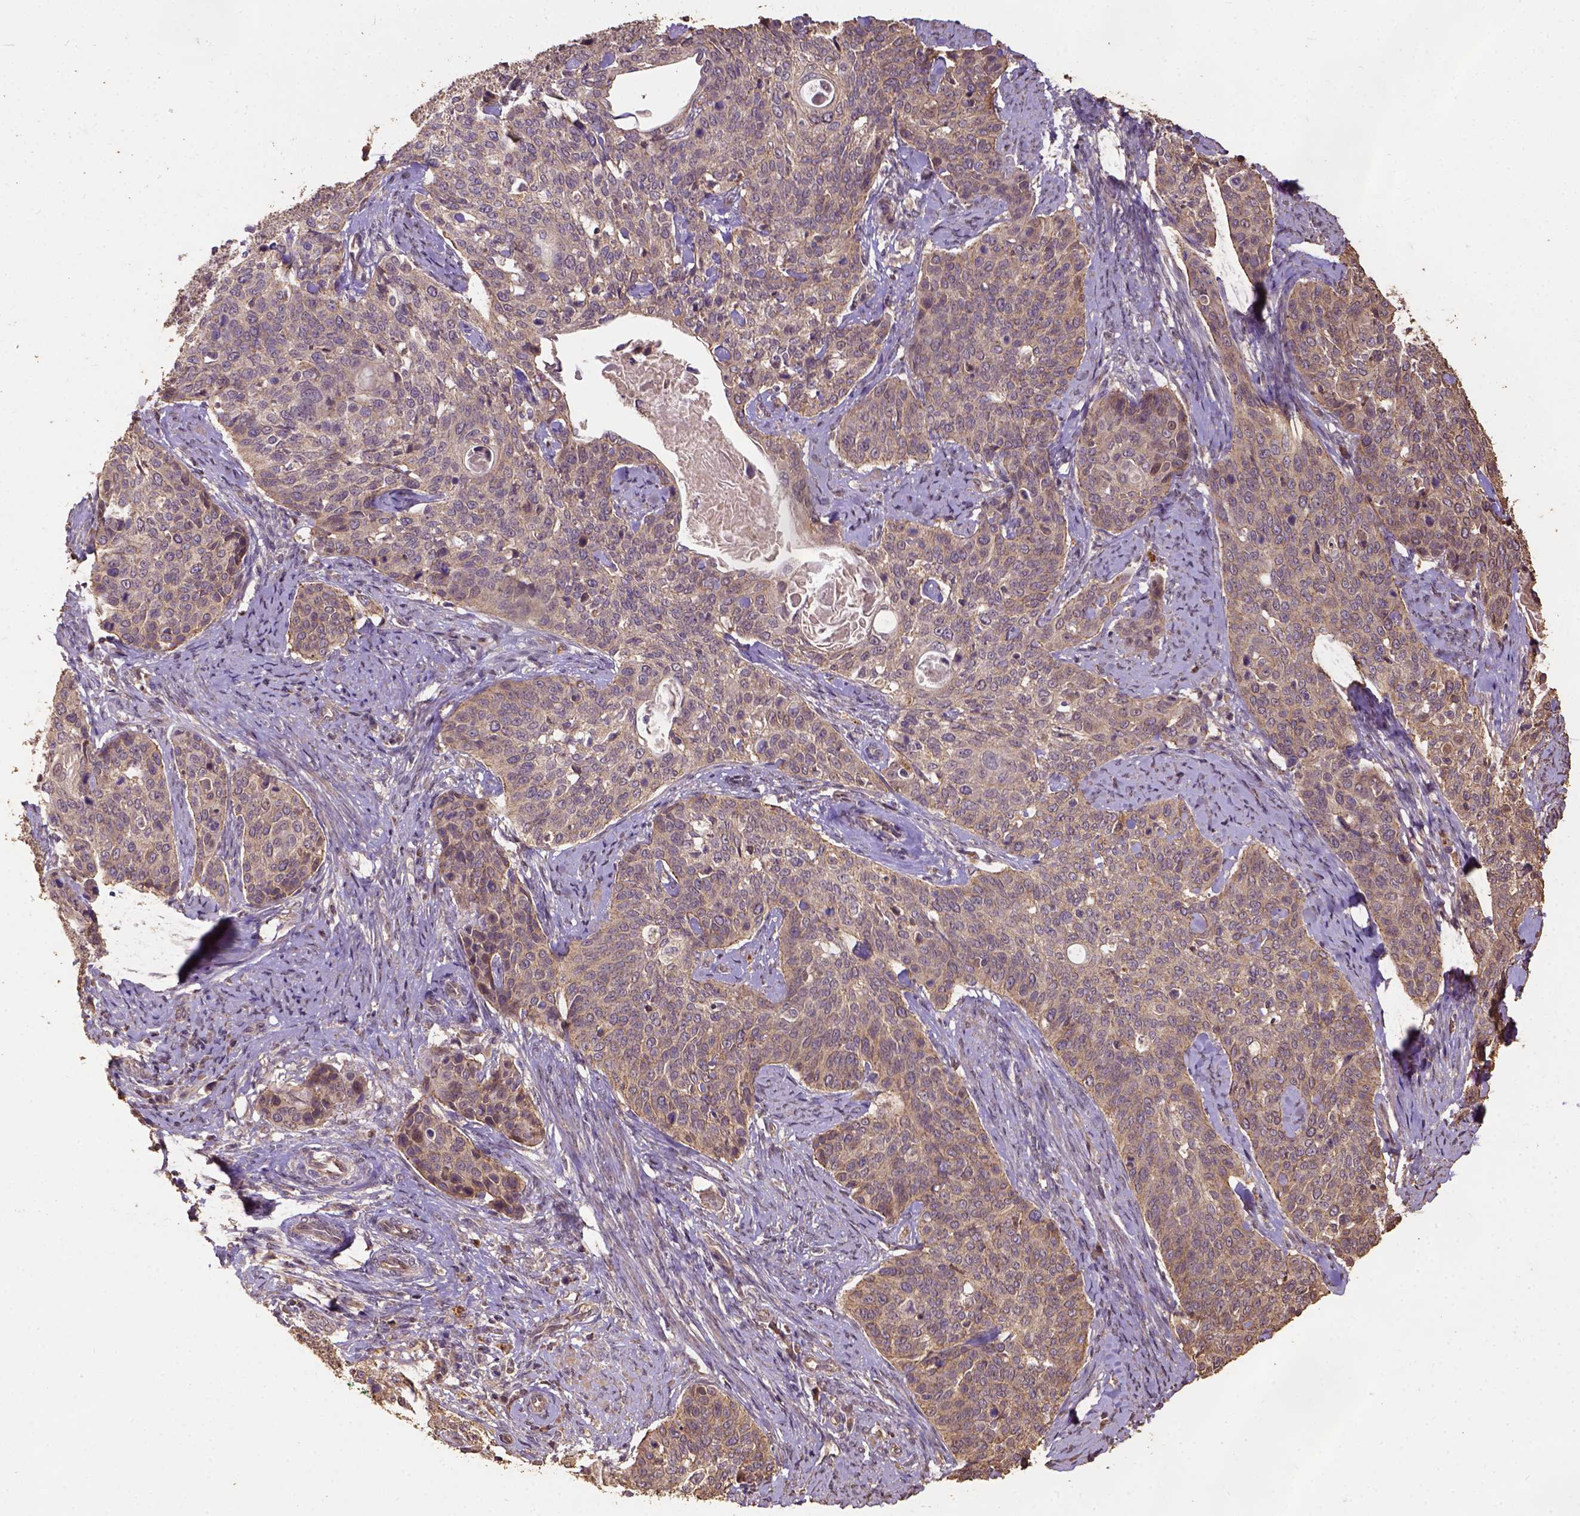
{"staining": {"intensity": "moderate", "quantity": "25%-75%", "location": "cytoplasmic/membranous"}, "tissue": "cervical cancer", "cell_type": "Tumor cells", "image_type": "cancer", "snomed": [{"axis": "morphology", "description": "Squamous cell carcinoma, NOS"}, {"axis": "topography", "description": "Cervix"}], "caption": "Cervical cancer stained with a brown dye exhibits moderate cytoplasmic/membranous positive expression in approximately 25%-75% of tumor cells.", "gene": "ATP1B3", "patient": {"sex": "female", "age": 69}}